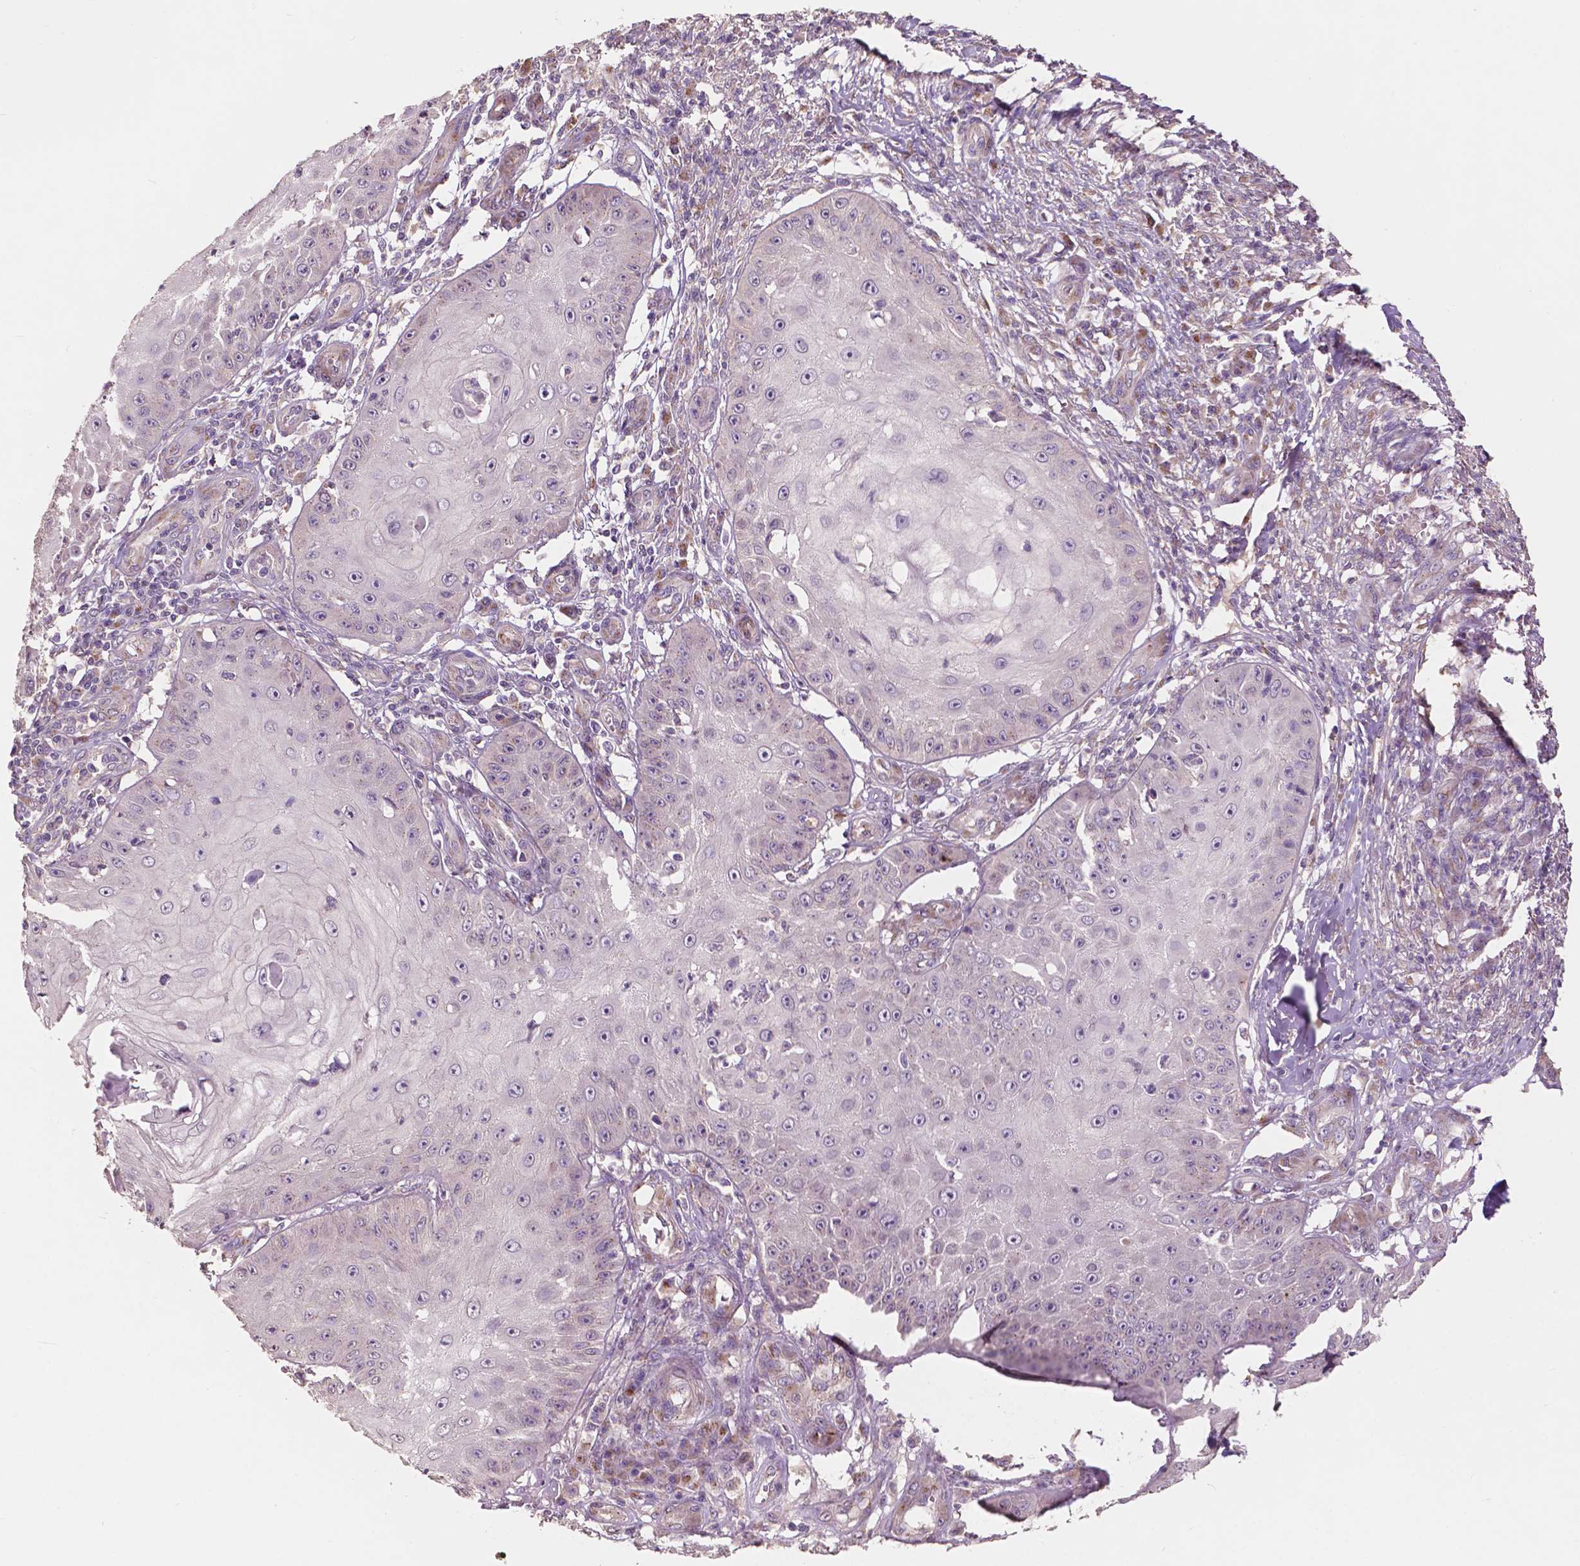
{"staining": {"intensity": "negative", "quantity": "none", "location": "none"}, "tissue": "skin cancer", "cell_type": "Tumor cells", "image_type": "cancer", "snomed": [{"axis": "morphology", "description": "Squamous cell carcinoma, NOS"}, {"axis": "topography", "description": "Skin"}], "caption": "Skin squamous cell carcinoma was stained to show a protein in brown. There is no significant expression in tumor cells. (DAB immunohistochemistry with hematoxylin counter stain).", "gene": "CHPT1", "patient": {"sex": "male", "age": 70}}